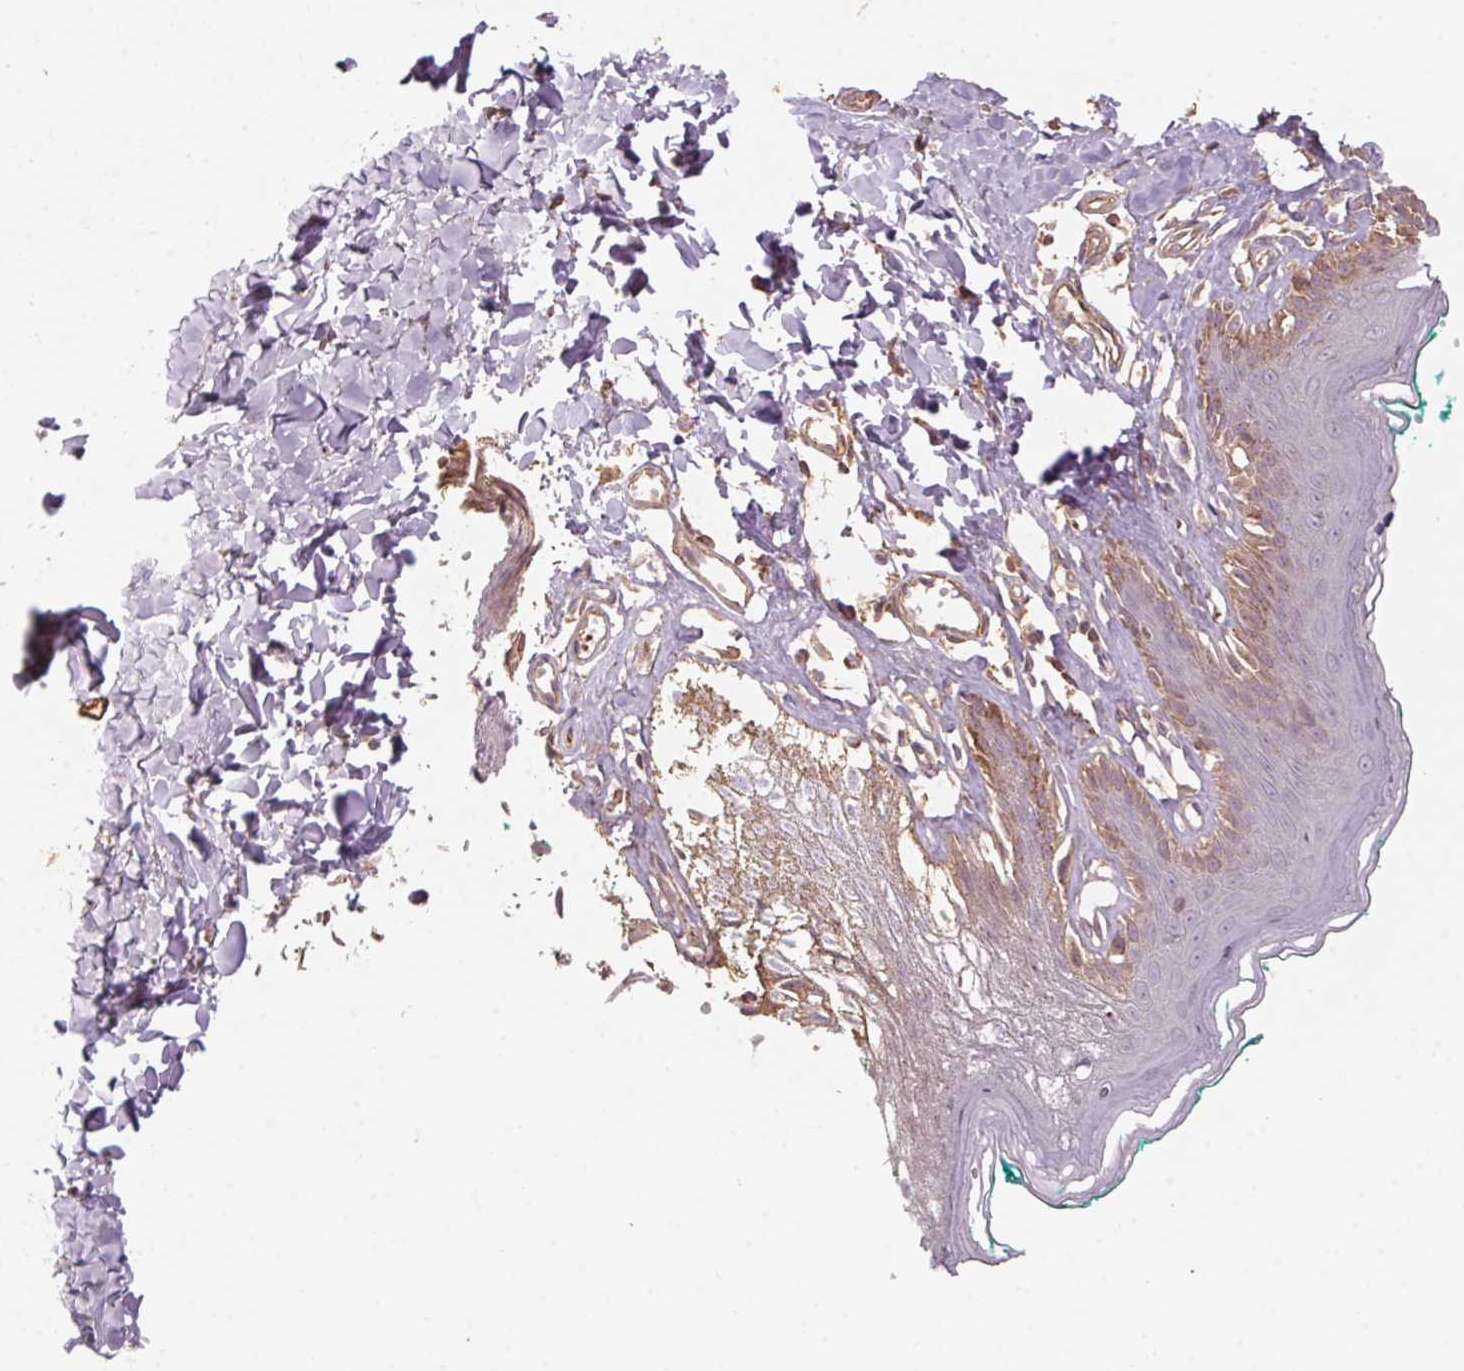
{"staining": {"intensity": "negative", "quantity": "none", "location": "none"}, "tissue": "skin", "cell_type": "Epidermal cells", "image_type": "normal", "snomed": [{"axis": "morphology", "description": "Normal tissue, NOS"}, {"axis": "topography", "description": "Vulva"}, {"axis": "topography", "description": "Peripheral nerve tissue"}], "caption": "DAB (3,3'-diaminobenzidine) immunohistochemical staining of unremarkable skin exhibits no significant staining in epidermal cells.", "gene": "QDPR", "patient": {"sex": "female", "age": 66}}